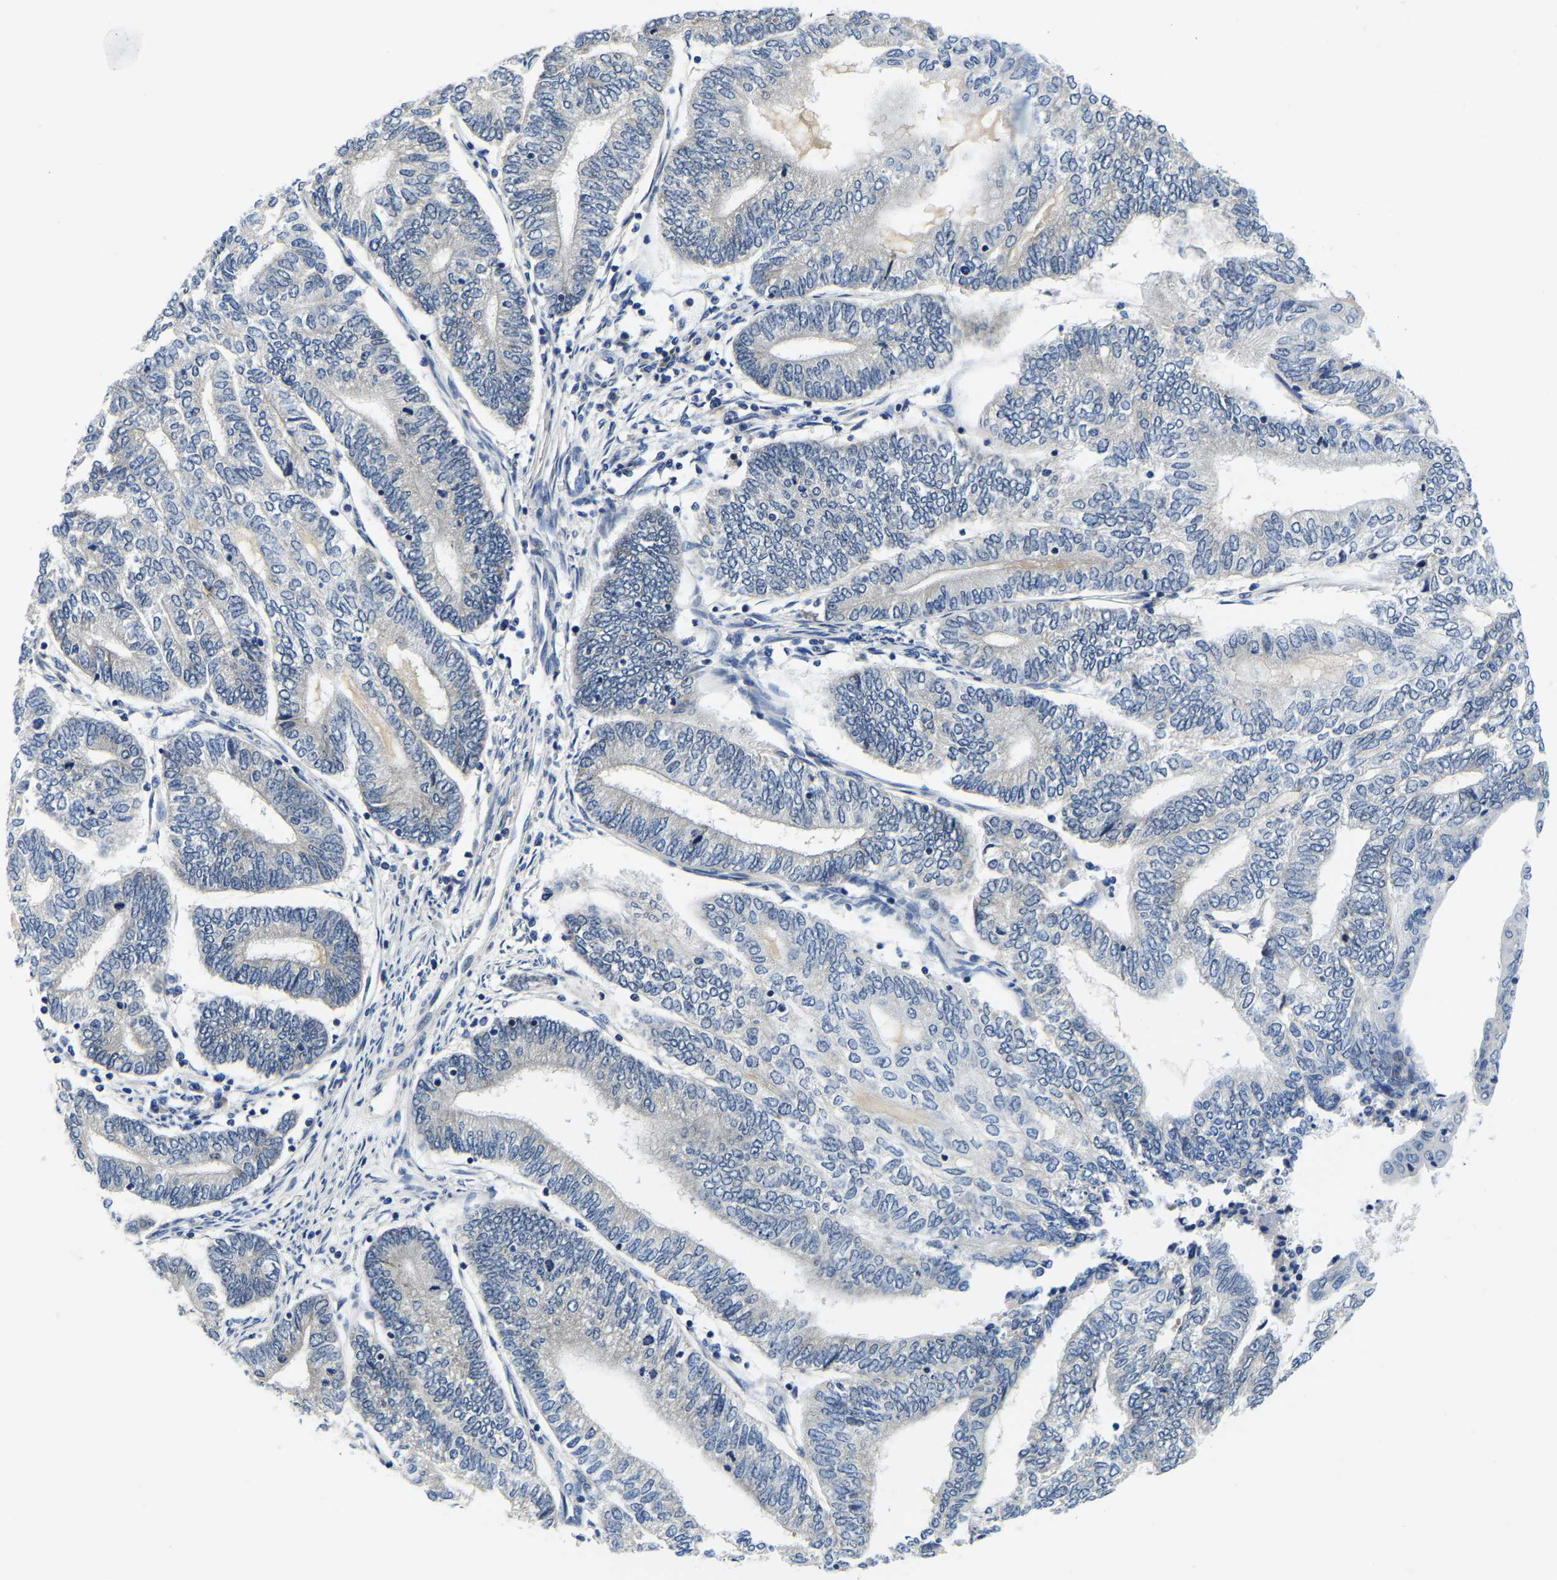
{"staining": {"intensity": "negative", "quantity": "none", "location": "none"}, "tissue": "endometrial cancer", "cell_type": "Tumor cells", "image_type": "cancer", "snomed": [{"axis": "morphology", "description": "Adenocarcinoma, NOS"}, {"axis": "topography", "description": "Uterus"}, {"axis": "topography", "description": "Endometrium"}], "caption": "Endometrial adenocarcinoma was stained to show a protein in brown. There is no significant staining in tumor cells.", "gene": "POLDIP3", "patient": {"sex": "female", "age": 70}}